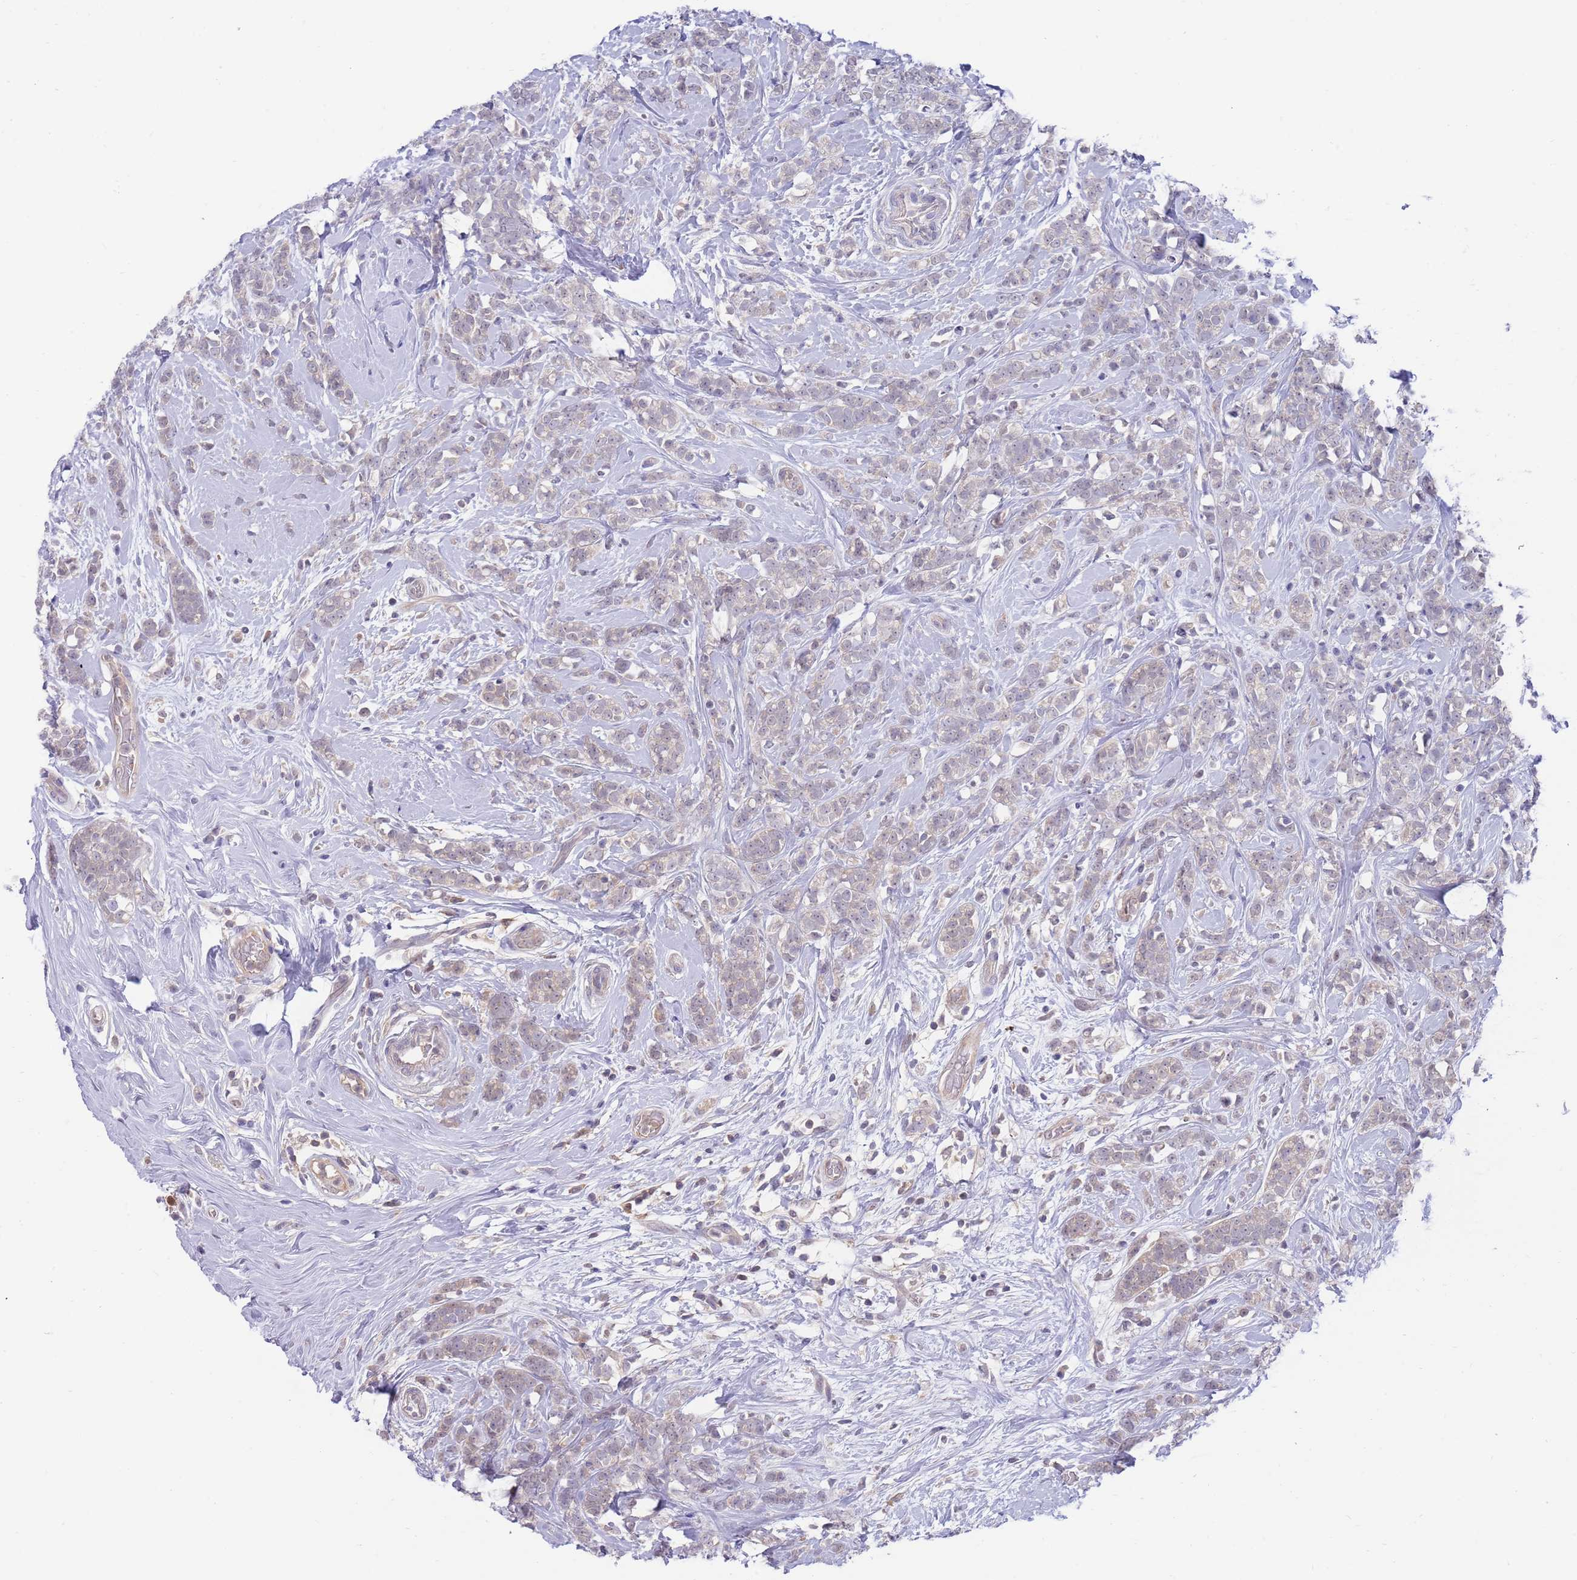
{"staining": {"intensity": "negative", "quantity": "none", "location": "none"}, "tissue": "breast cancer", "cell_type": "Tumor cells", "image_type": "cancer", "snomed": [{"axis": "morphology", "description": "Lobular carcinoma"}, {"axis": "topography", "description": "Breast"}], "caption": "Tumor cells are negative for brown protein staining in lobular carcinoma (breast).", "gene": "AP5S1", "patient": {"sex": "female", "age": 58}}